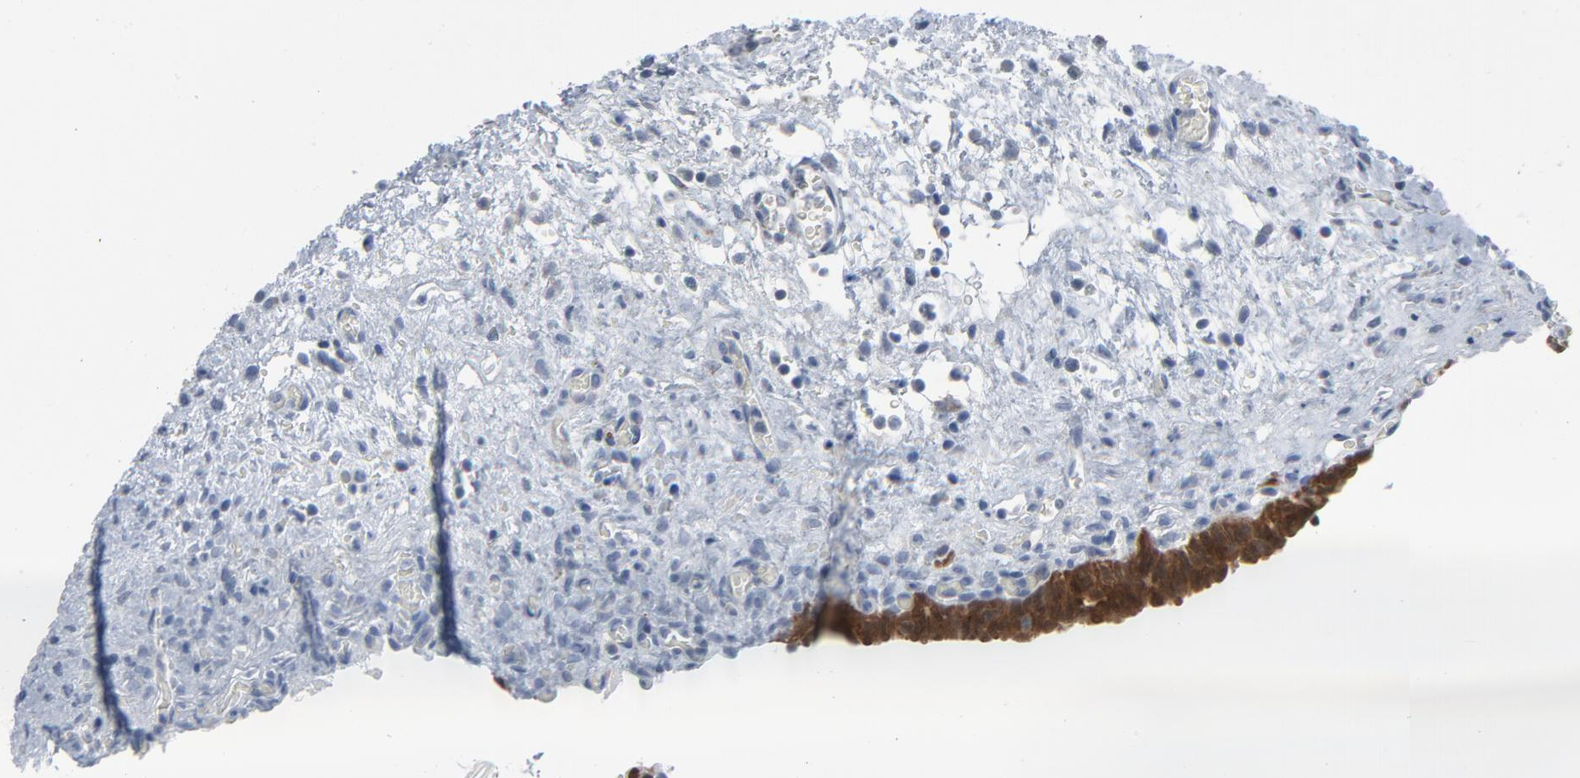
{"staining": {"intensity": "strong", "quantity": ">75%", "location": "cytoplasmic/membranous,nuclear"}, "tissue": "urinary bladder", "cell_type": "Urothelial cells", "image_type": "normal", "snomed": [{"axis": "morphology", "description": "Normal tissue, NOS"}, {"axis": "morphology", "description": "Dysplasia, NOS"}, {"axis": "topography", "description": "Urinary bladder"}], "caption": "Human urinary bladder stained with a brown dye shows strong cytoplasmic/membranous,nuclear positive expression in approximately >75% of urothelial cells.", "gene": "GPX2", "patient": {"sex": "male", "age": 35}}